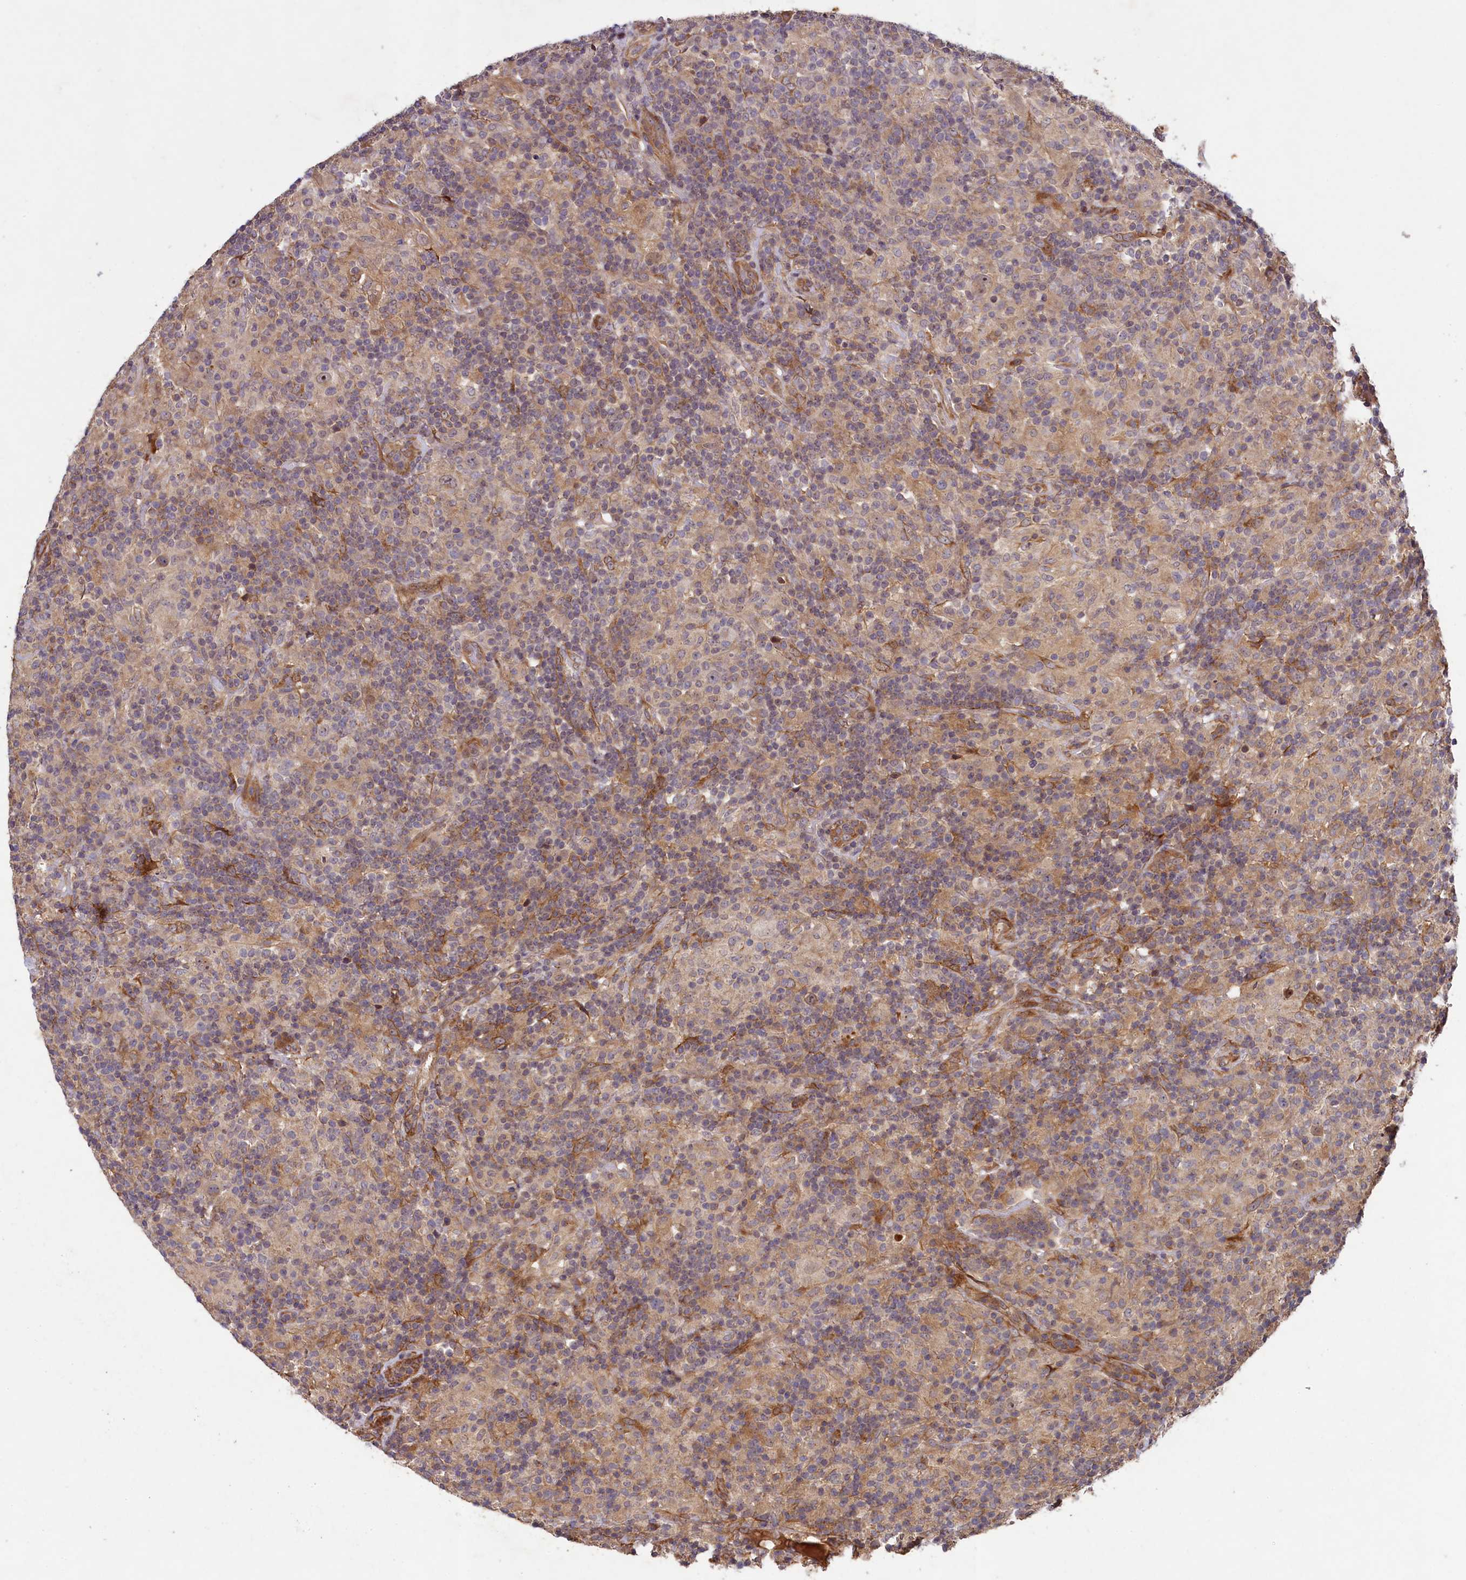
{"staining": {"intensity": "negative", "quantity": "none", "location": "none"}, "tissue": "lymphoma", "cell_type": "Tumor cells", "image_type": "cancer", "snomed": [{"axis": "morphology", "description": "Hodgkin's disease, NOS"}, {"axis": "topography", "description": "Lymph node"}], "caption": "Human Hodgkin's disease stained for a protein using immunohistochemistry (IHC) shows no positivity in tumor cells.", "gene": "CCDC102A", "patient": {"sex": "male", "age": 70}}